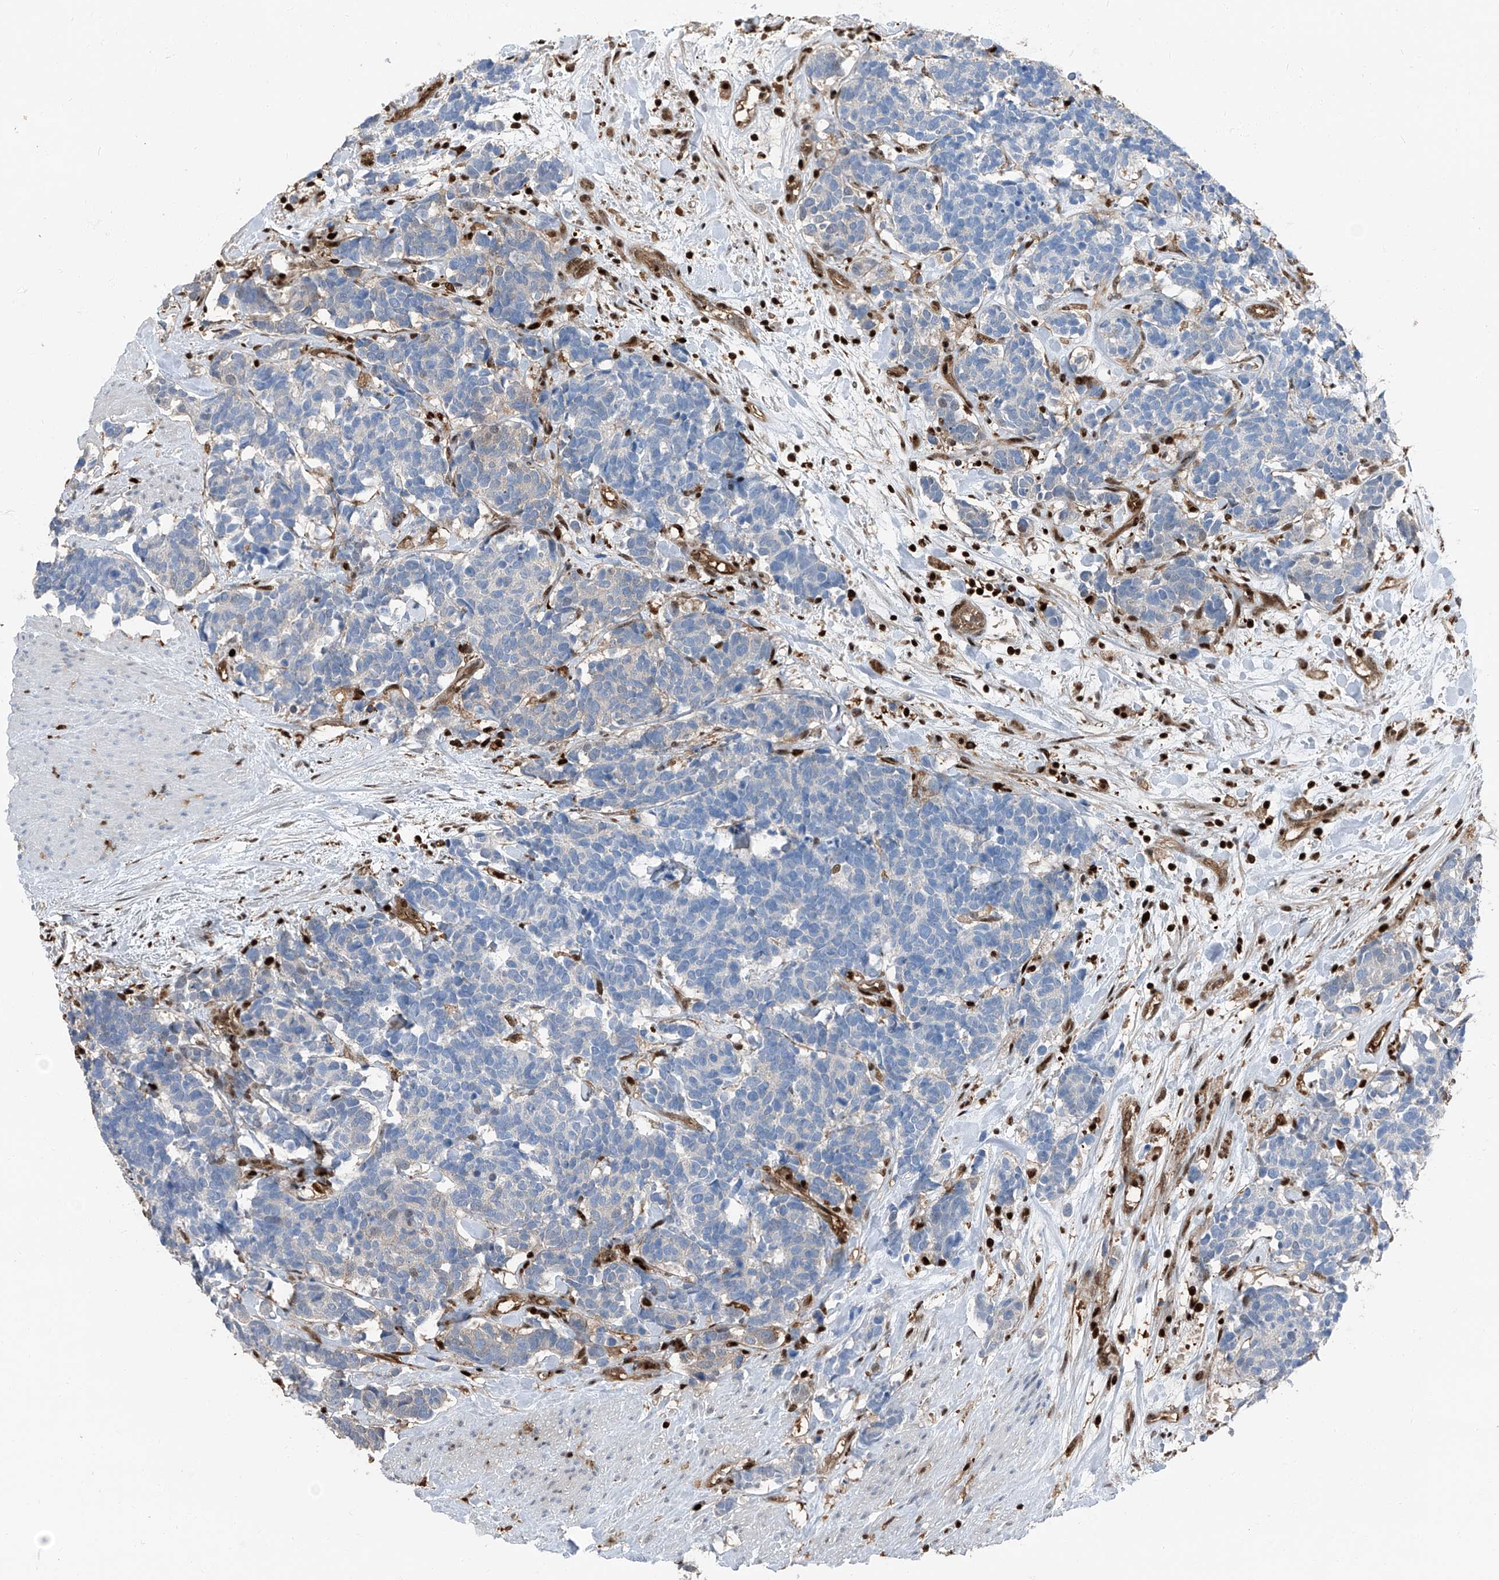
{"staining": {"intensity": "negative", "quantity": "none", "location": "none"}, "tissue": "carcinoid", "cell_type": "Tumor cells", "image_type": "cancer", "snomed": [{"axis": "morphology", "description": "Carcinoma, NOS"}, {"axis": "morphology", "description": "Carcinoid, malignant, NOS"}, {"axis": "topography", "description": "Urinary bladder"}], "caption": "Immunohistochemistry (IHC) photomicrograph of neoplastic tissue: human carcinoid (malignant) stained with DAB (3,3'-diaminobenzidine) exhibits no significant protein positivity in tumor cells.", "gene": "PSMB10", "patient": {"sex": "male", "age": 57}}